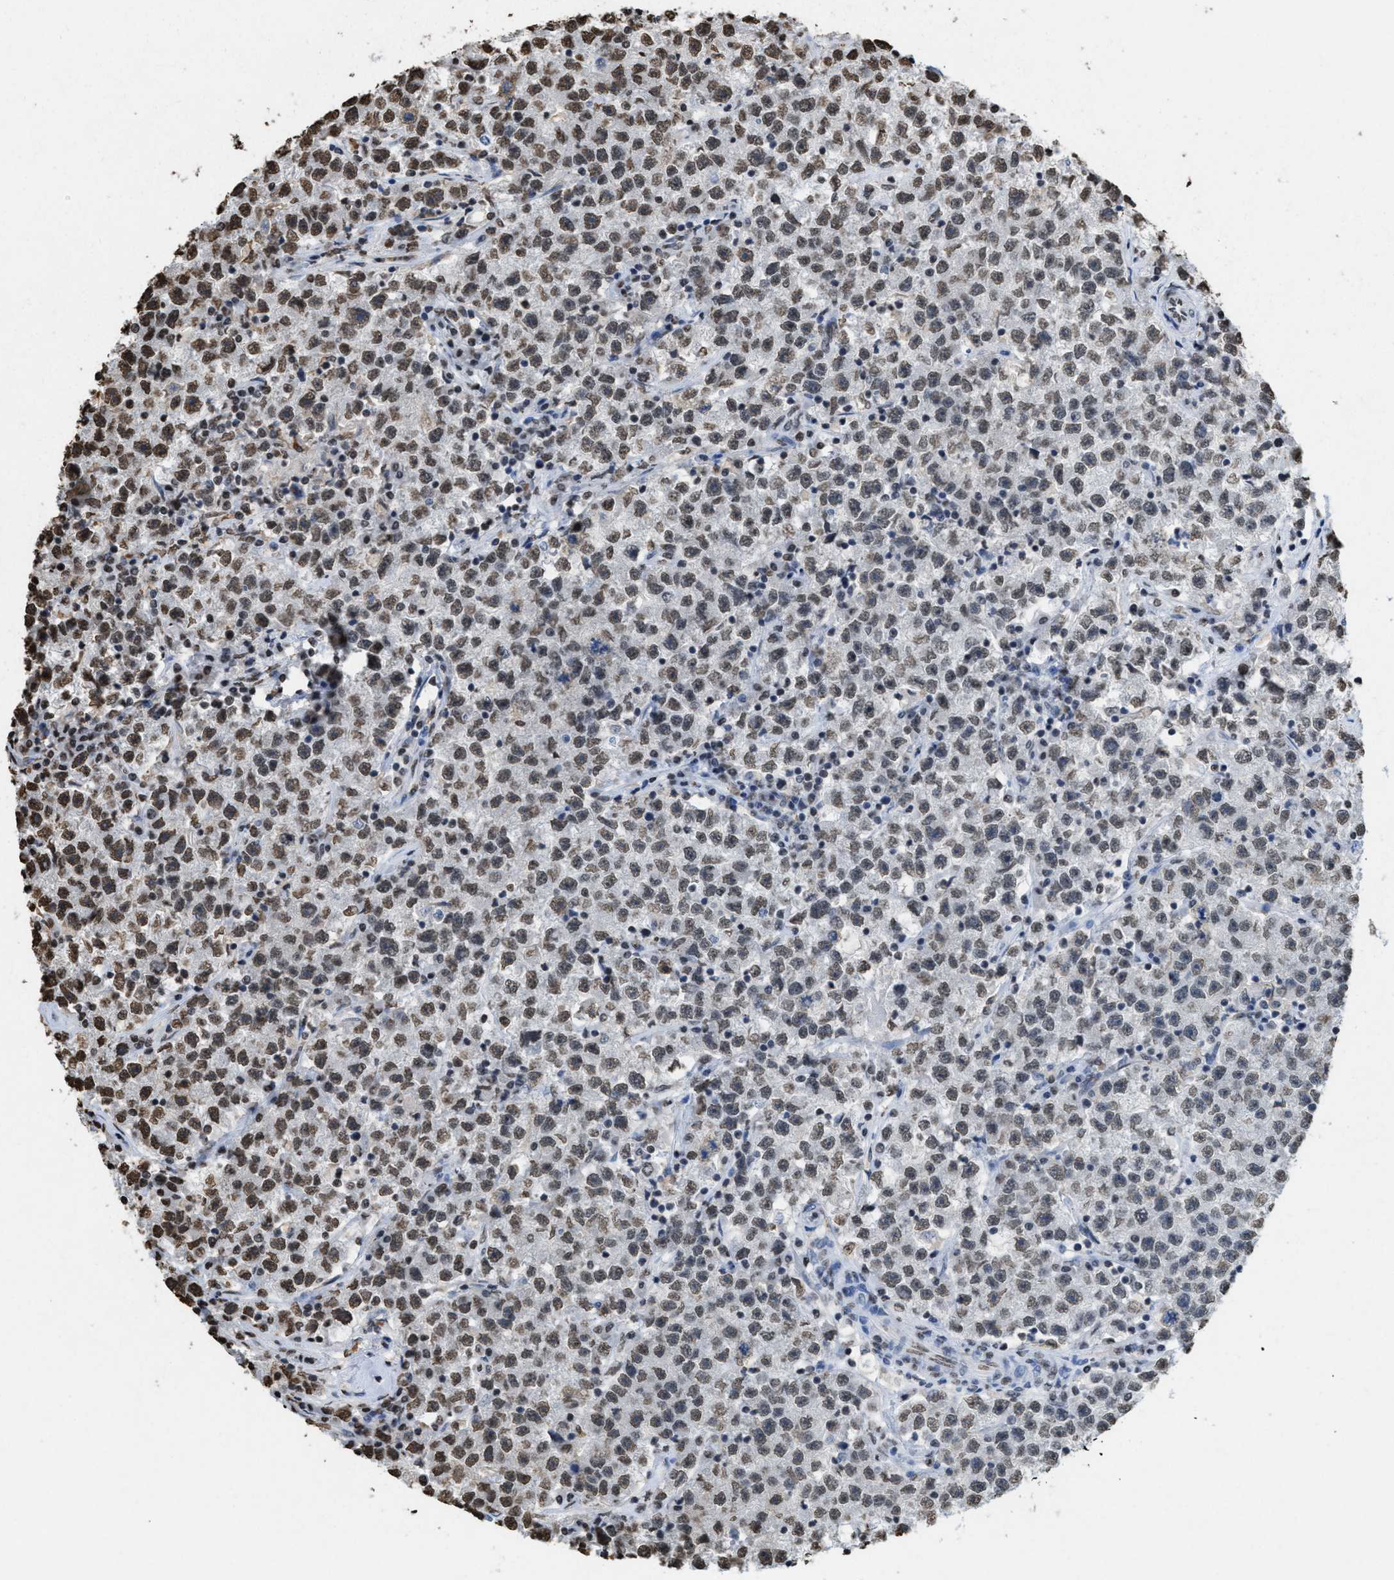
{"staining": {"intensity": "moderate", "quantity": "25%-75%", "location": "nuclear"}, "tissue": "testis cancer", "cell_type": "Tumor cells", "image_type": "cancer", "snomed": [{"axis": "morphology", "description": "Seminoma, NOS"}, {"axis": "topography", "description": "Testis"}], "caption": "Brown immunohistochemical staining in human seminoma (testis) reveals moderate nuclear expression in approximately 25%-75% of tumor cells.", "gene": "NUP88", "patient": {"sex": "male", "age": 22}}